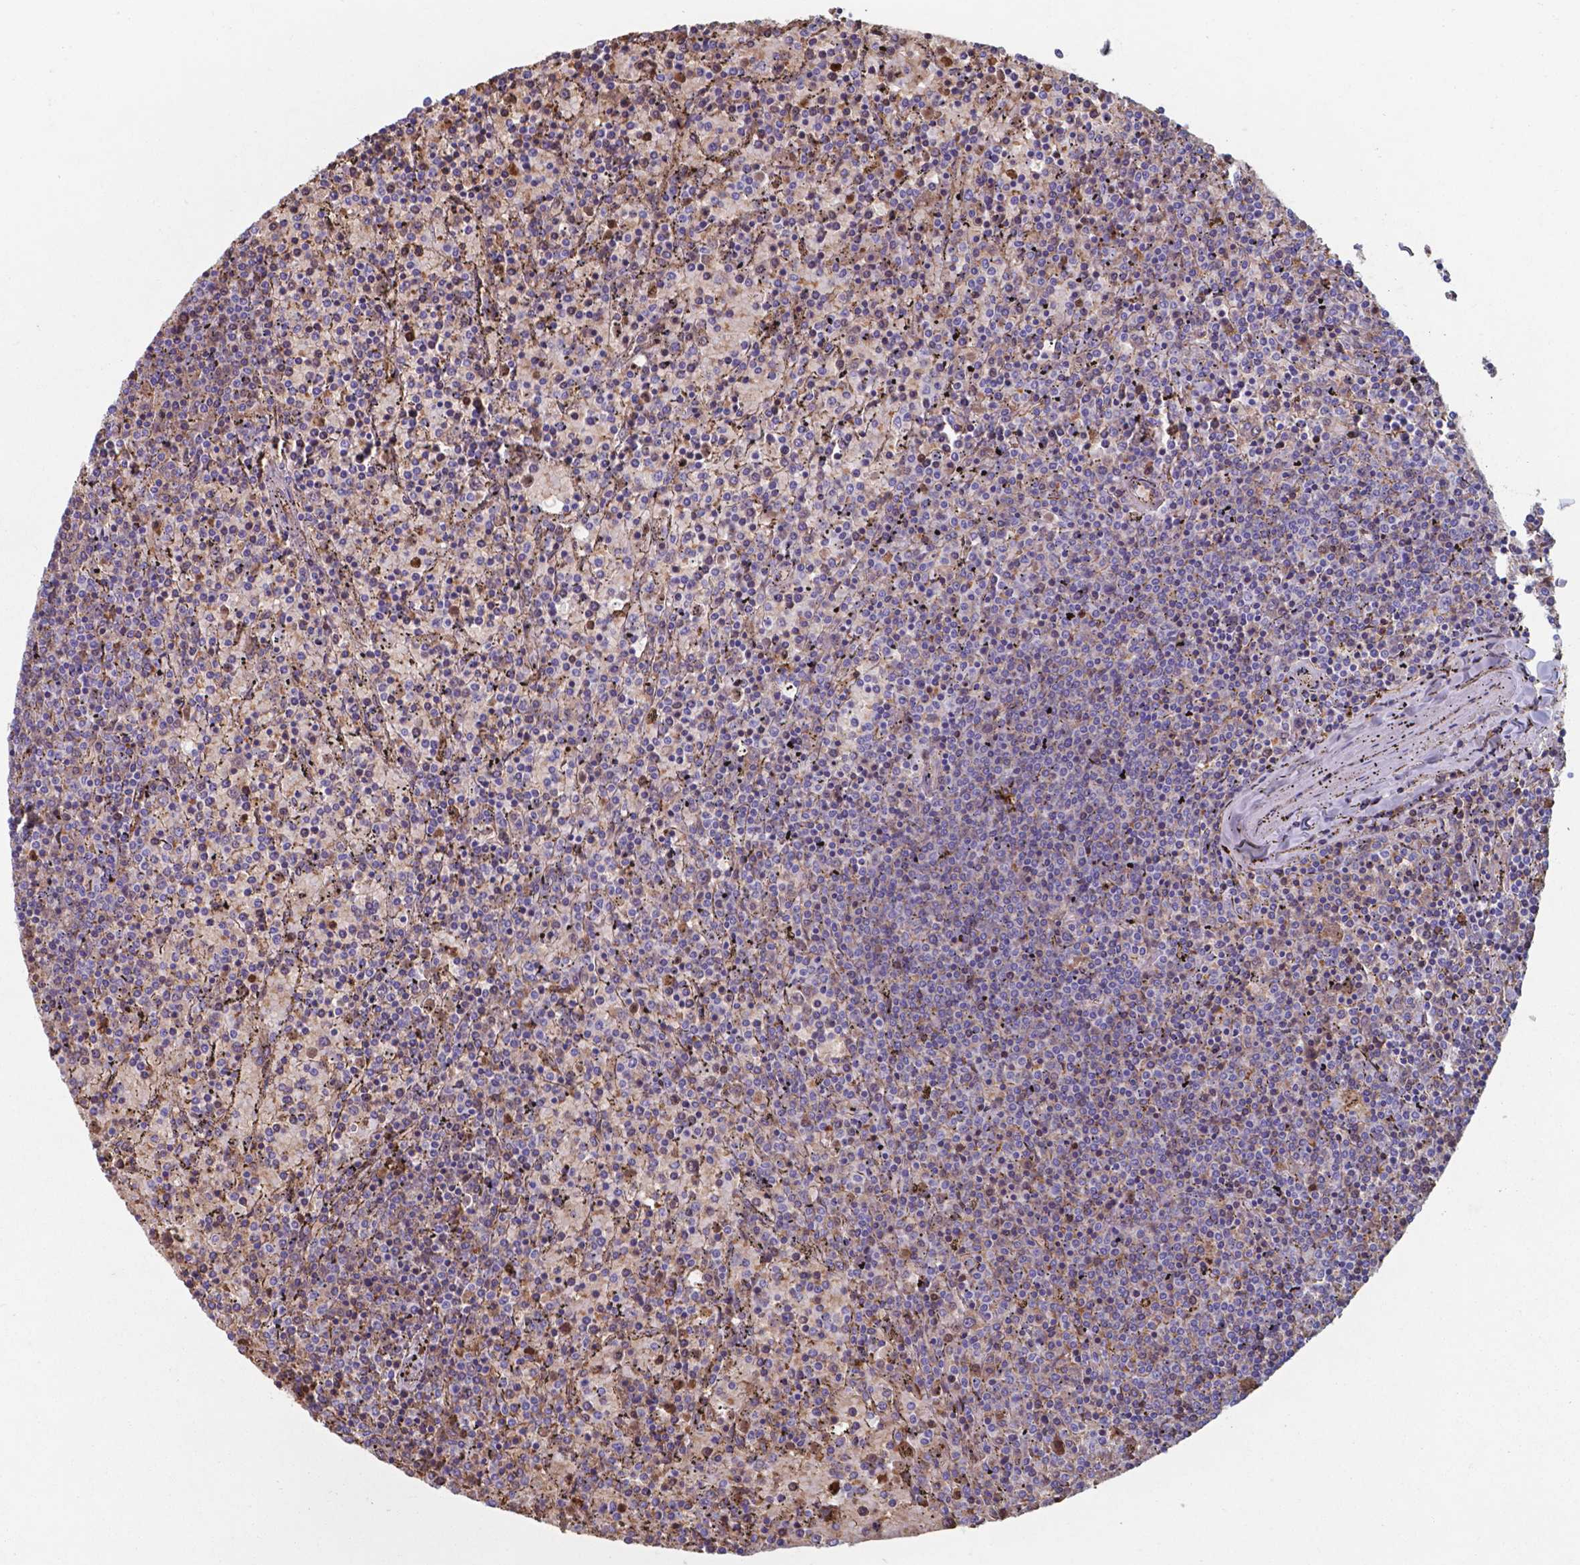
{"staining": {"intensity": "negative", "quantity": "none", "location": "none"}, "tissue": "lymphoma", "cell_type": "Tumor cells", "image_type": "cancer", "snomed": [{"axis": "morphology", "description": "Malignant lymphoma, non-Hodgkin's type, Low grade"}, {"axis": "topography", "description": "Spleen"}], "caption": "The photomicrograph reveals no staining of tumor cells in lymphoma.", "gene": "SERPINA1", "patient": {"sex": "female", "age": 77}}